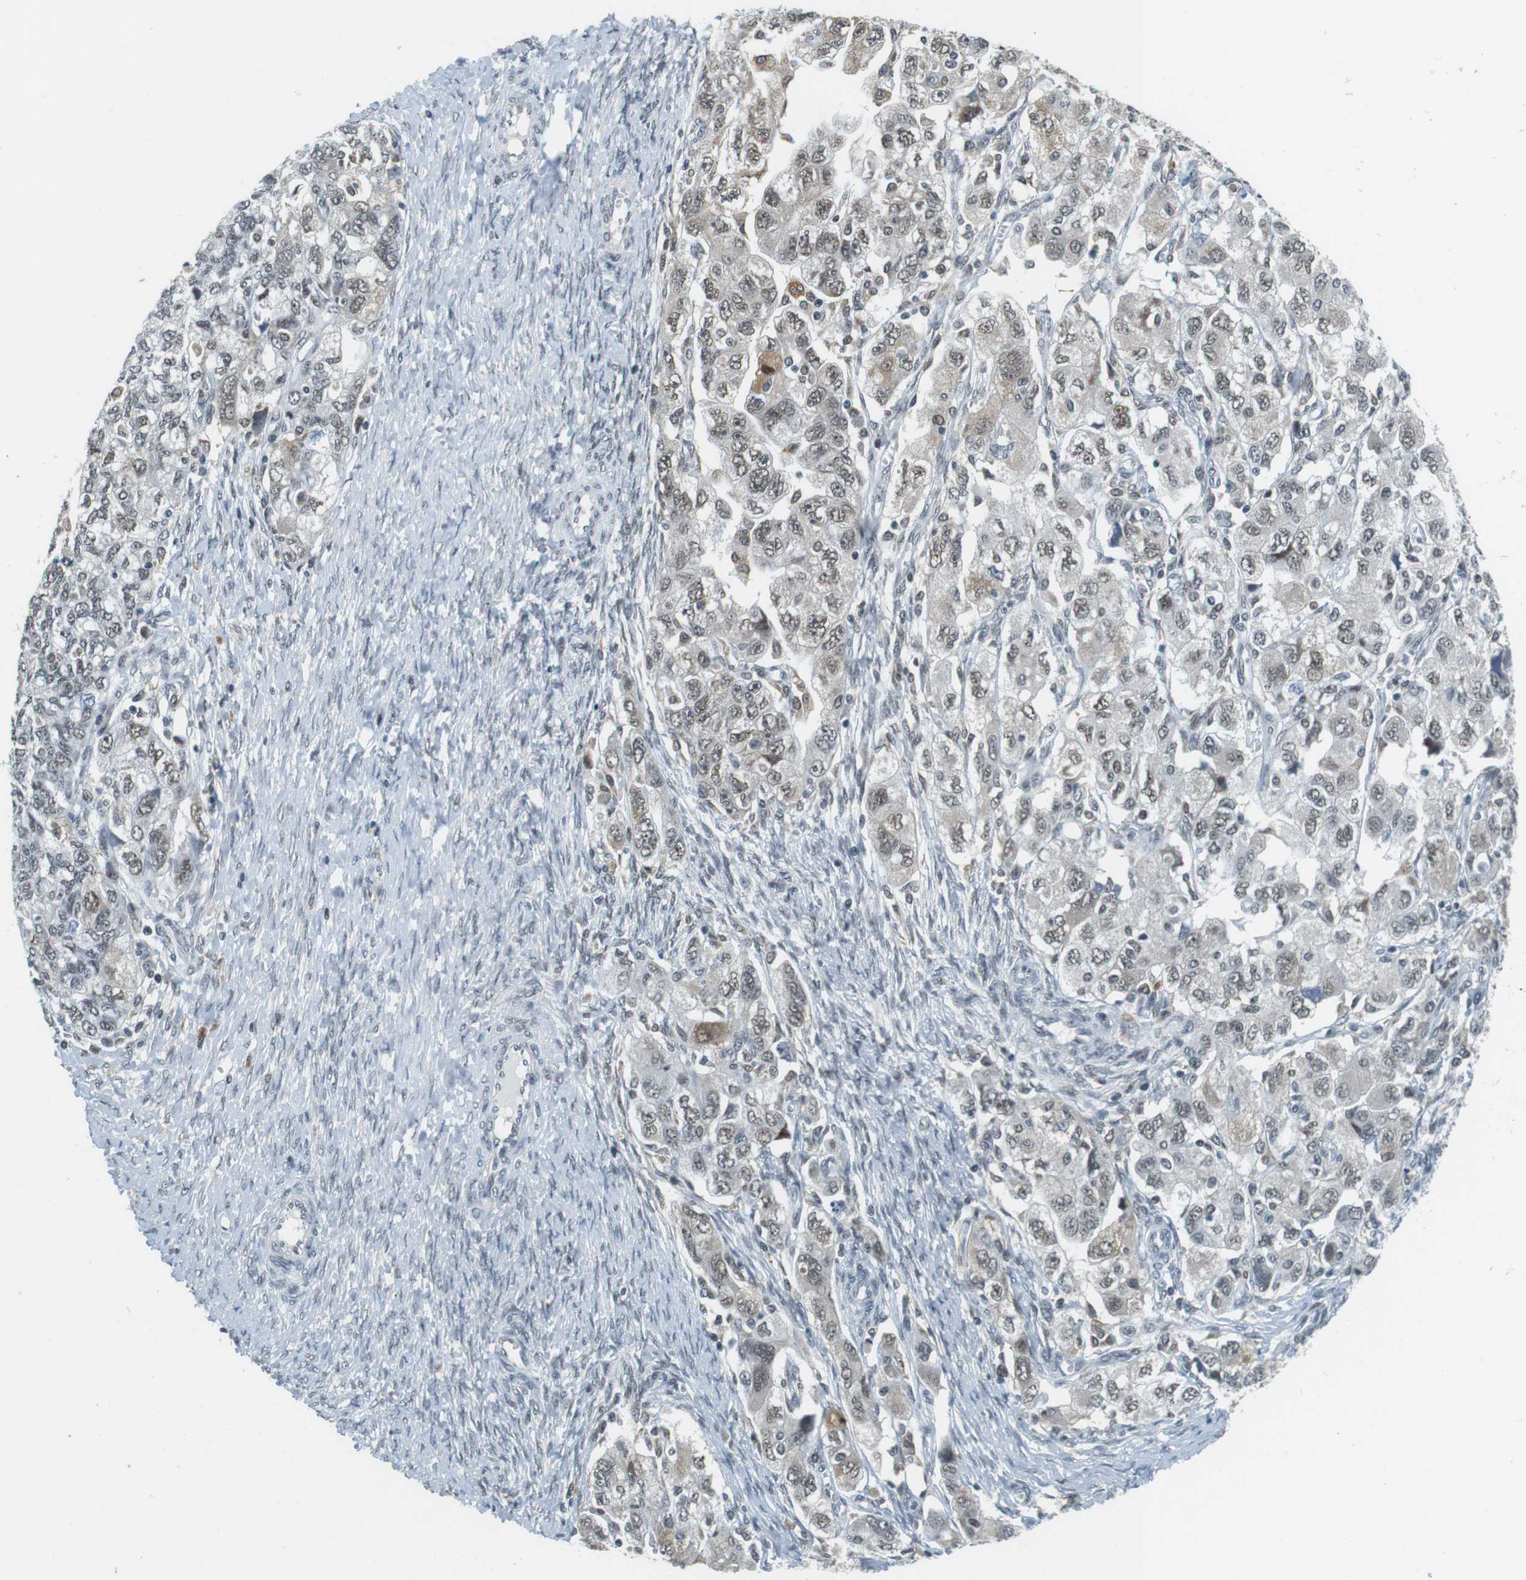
{"staining": {"intensity": "weak", "quantity": ">75%", "location": "nuclear"}, "tissue": "ovarian cancer", "cell_type": "Tumor cells", "image_type": "cancer", "snomed": [{"axis": "morphology", "description": "Carcinoma, NOS"}, {"axis": "morphology", "description": "Cystadenocarcinoma, serous, NOS"}, {"axis": "topography", "description": "Ovary"}], "caption": "Immunohistochemistry (IHC) image of human ovarian cancer stained for a protein (brown), which shows low levels of weak nuclear staining in approximately >75% of tumor cells.", "gene": "RNF38", "patient": {"sex": "female", "age": 69}}